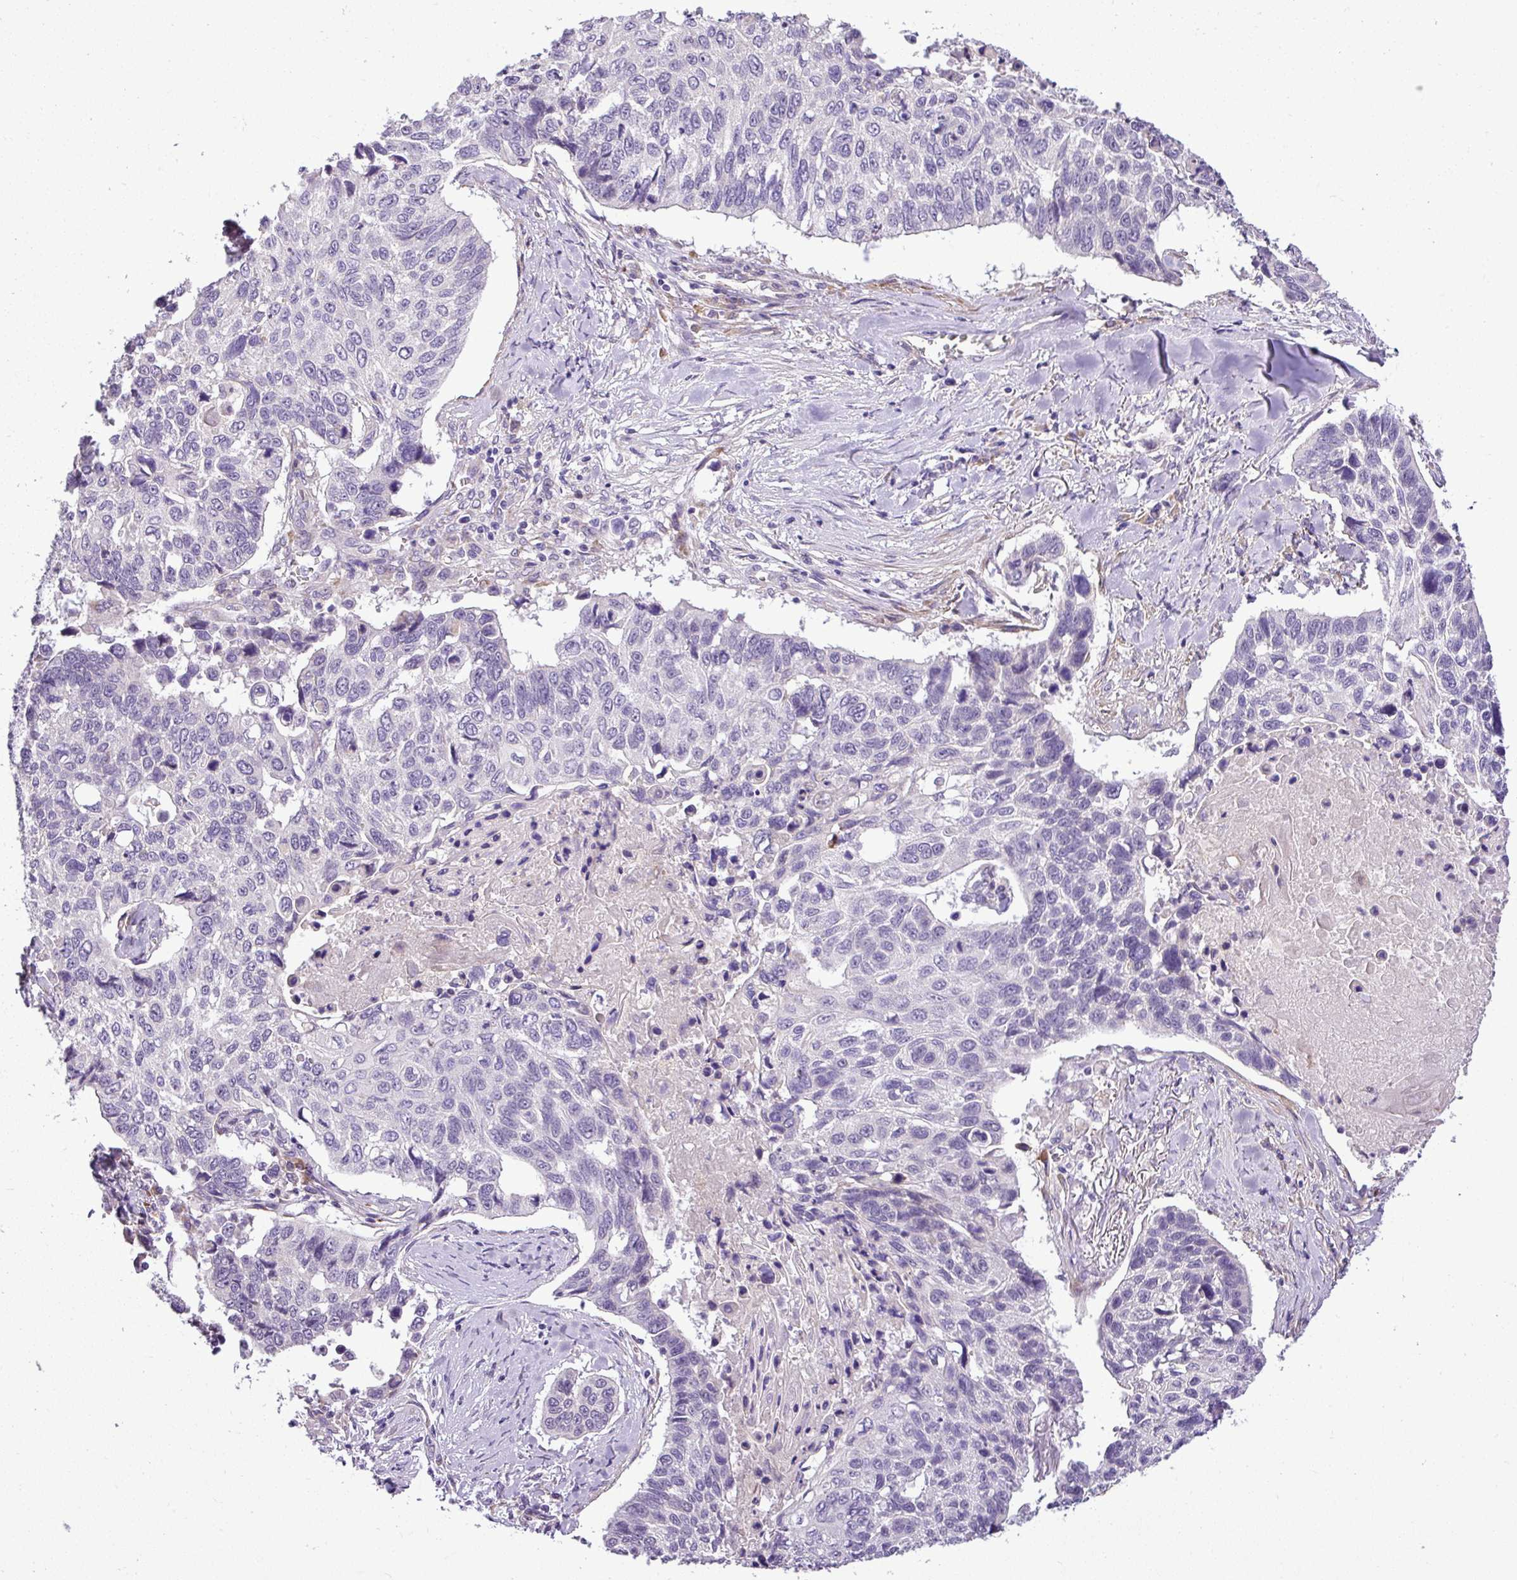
{"staining": {"intensity": "negative", "quantity": "none", "location": "none"}, "tissue": "lung cancer", "cell_type": "Tumor cells", "image_type": "cancer", "snomed": [{"axis": "morphology", "description": "Squamous cell carcinoma, NOS"}, {"axis": "topography", "description": "Lung"}], "caption": "Immunohistochemistry histopathology image of neoplastic tissue: human lung cancer (squamous cell carcinoma) stained with DAB (3,3'-diaminobenzidine) demonstrates no significant protein positivity in tumor cells.", "gene": "MOCS3", "patient": {"sex": "male", "age": 62}}